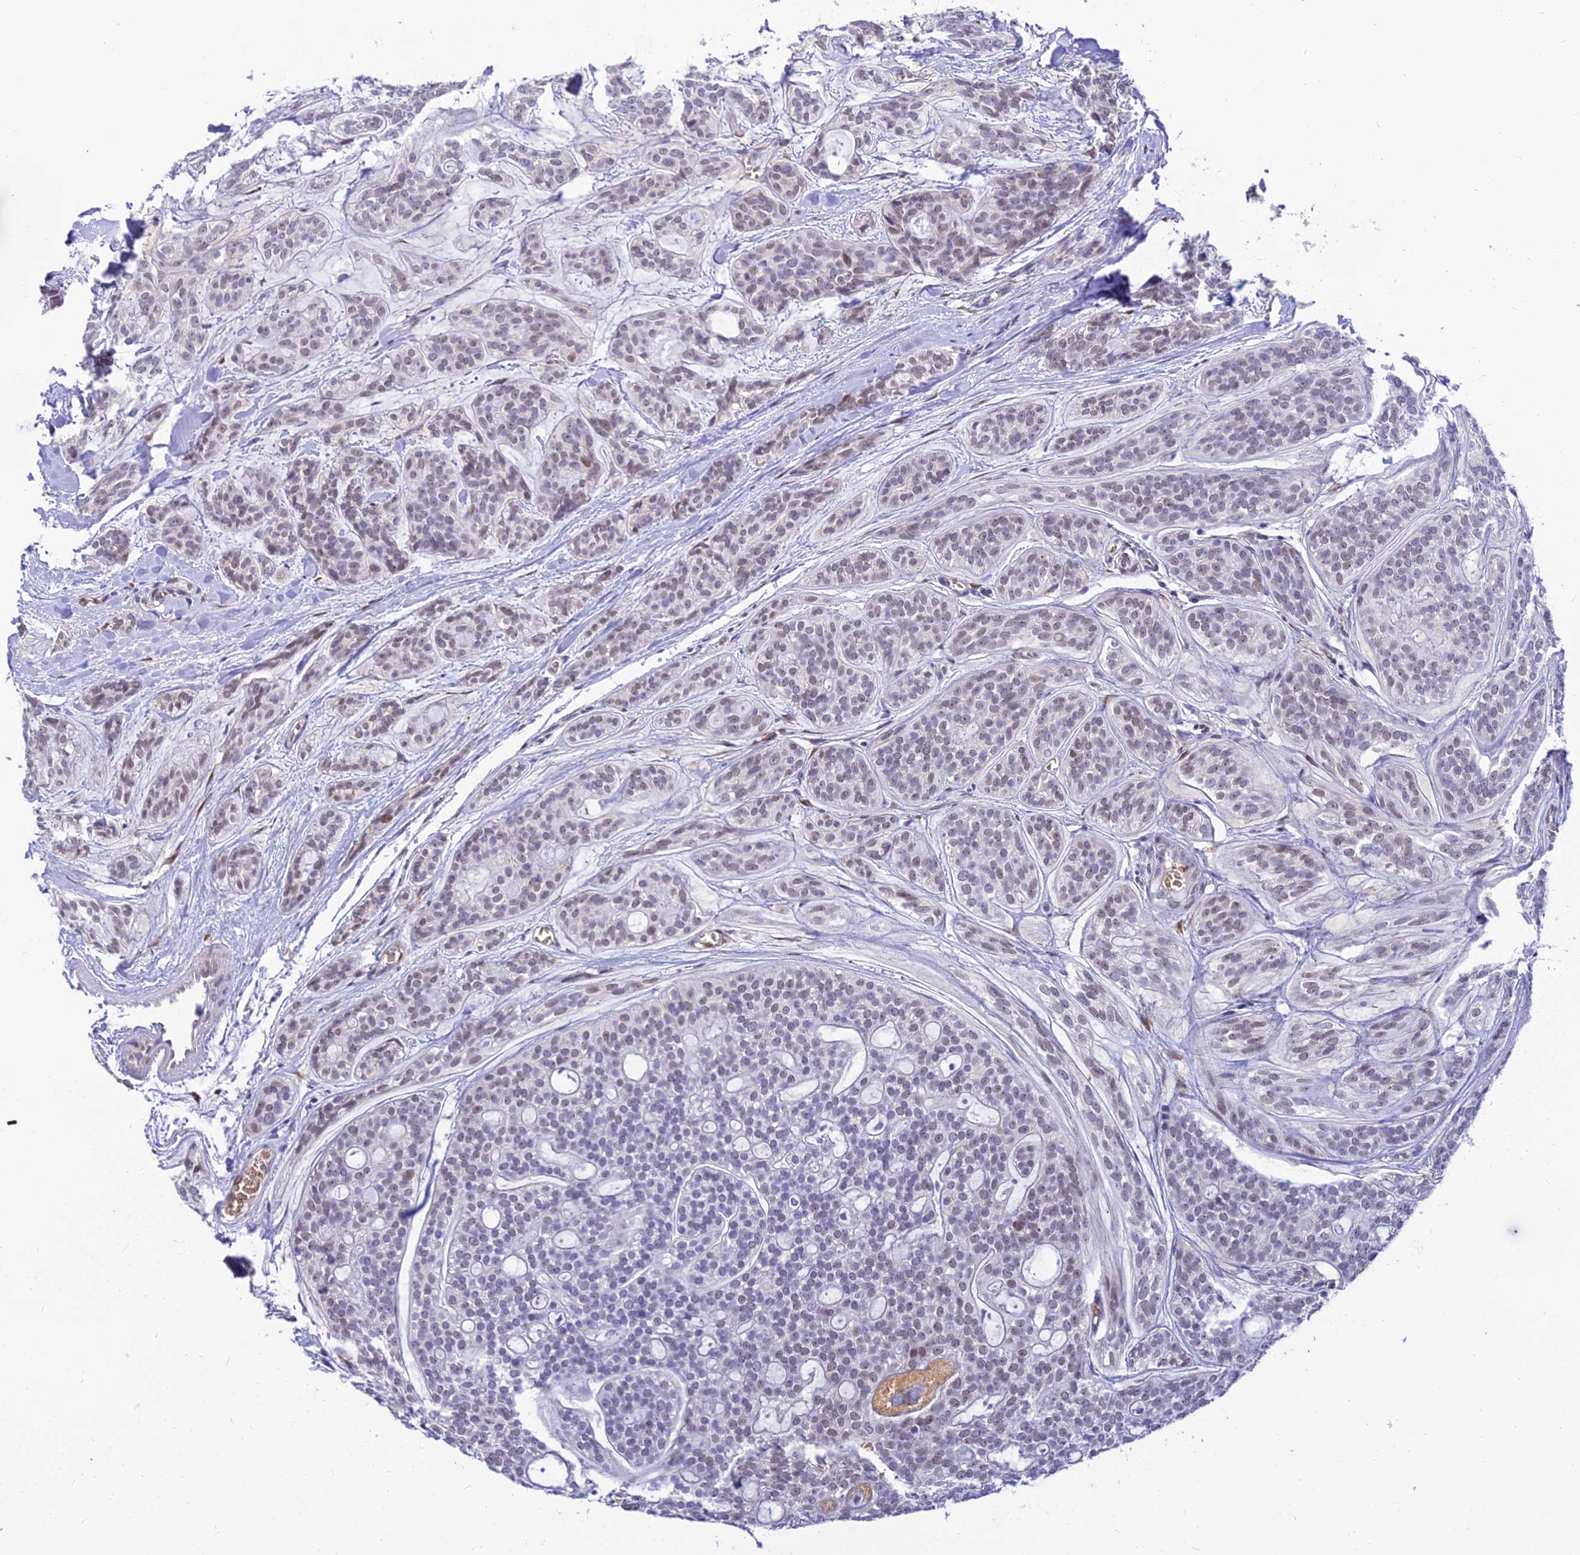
{"staining": {"intensity": "weak", "quantity": "<25%", "location": "nuclear"}, "tissue": "head and neck cancer", "cell_type": "Tumor cells", "image_type": "cancer", "snomed": [{"axis": "morphology", "description": "Adenocarcinoma, NOS"}, {"axis": "topography", "description": "Head-Neck"}], "caption": "This histopathology image is of head and neck adenocarcinoma stained with IHC to label a protein in brown with the nuclei are counter-stained blue. There is no staining in tumor cells.", "gene": "BCL9", "patient": {"sex": "male", "age": 66}}